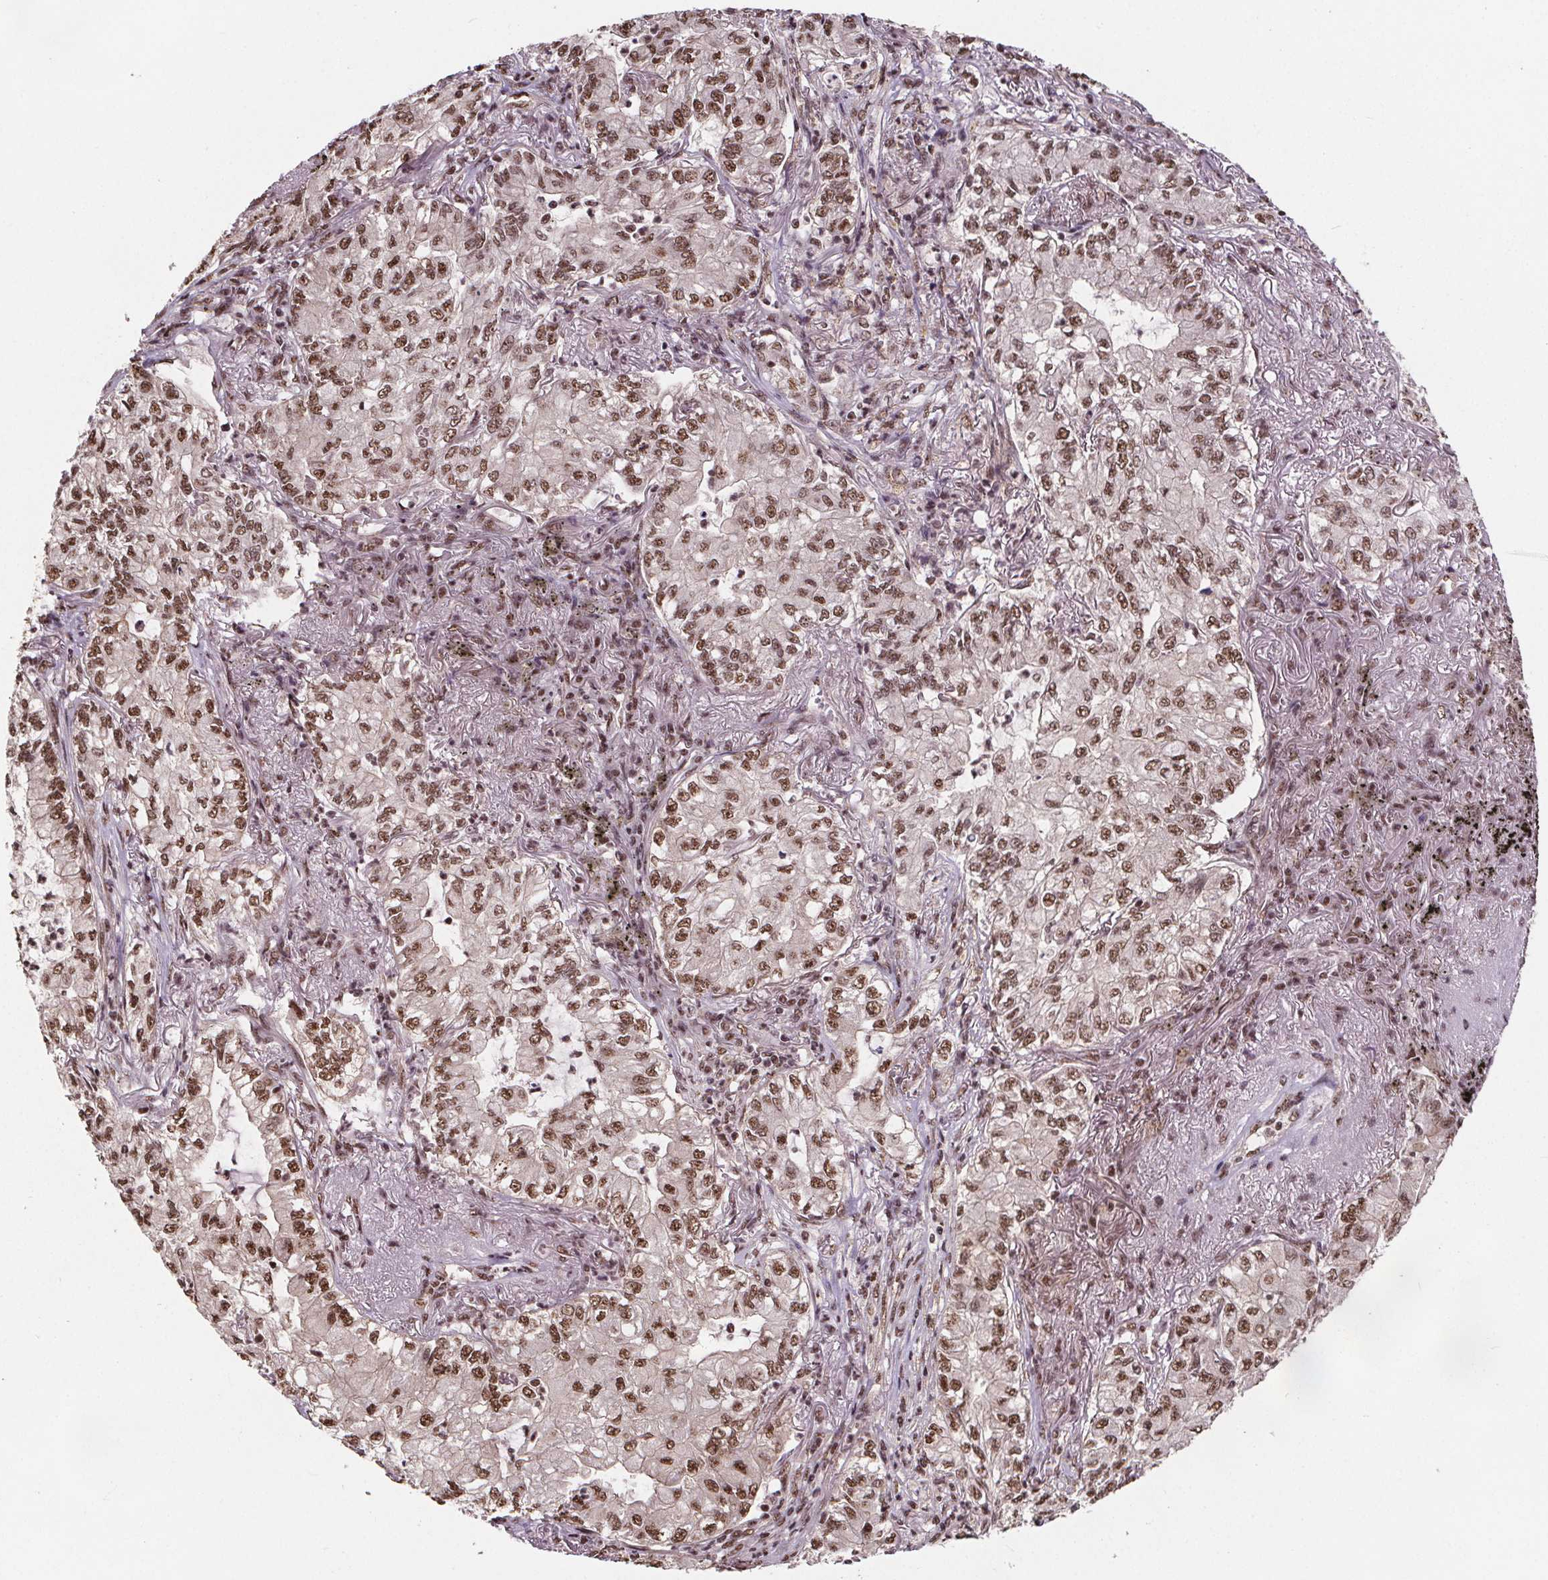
{"staining": {"intensity": "moderate", "quantity": ">75%", "location": "nuclear"}, "tissue": "lung cancer", "cell_type": "Tumor cells", "image_type": "cancer", "snomed": [{"axis": "morphology", "description": "Adenocarcinoma, NOS"}, {"axis": "topography", "description": "Lung"}], "caption": "The micrograph shows immunohistochemical staining of lung cancer (adenocarcinoma). There is moderate nuclear positivity is appreciated in approximately >75% of tumor cells.", "gene": "JARID2", "patient": {"sex": "female", "age": 73}}